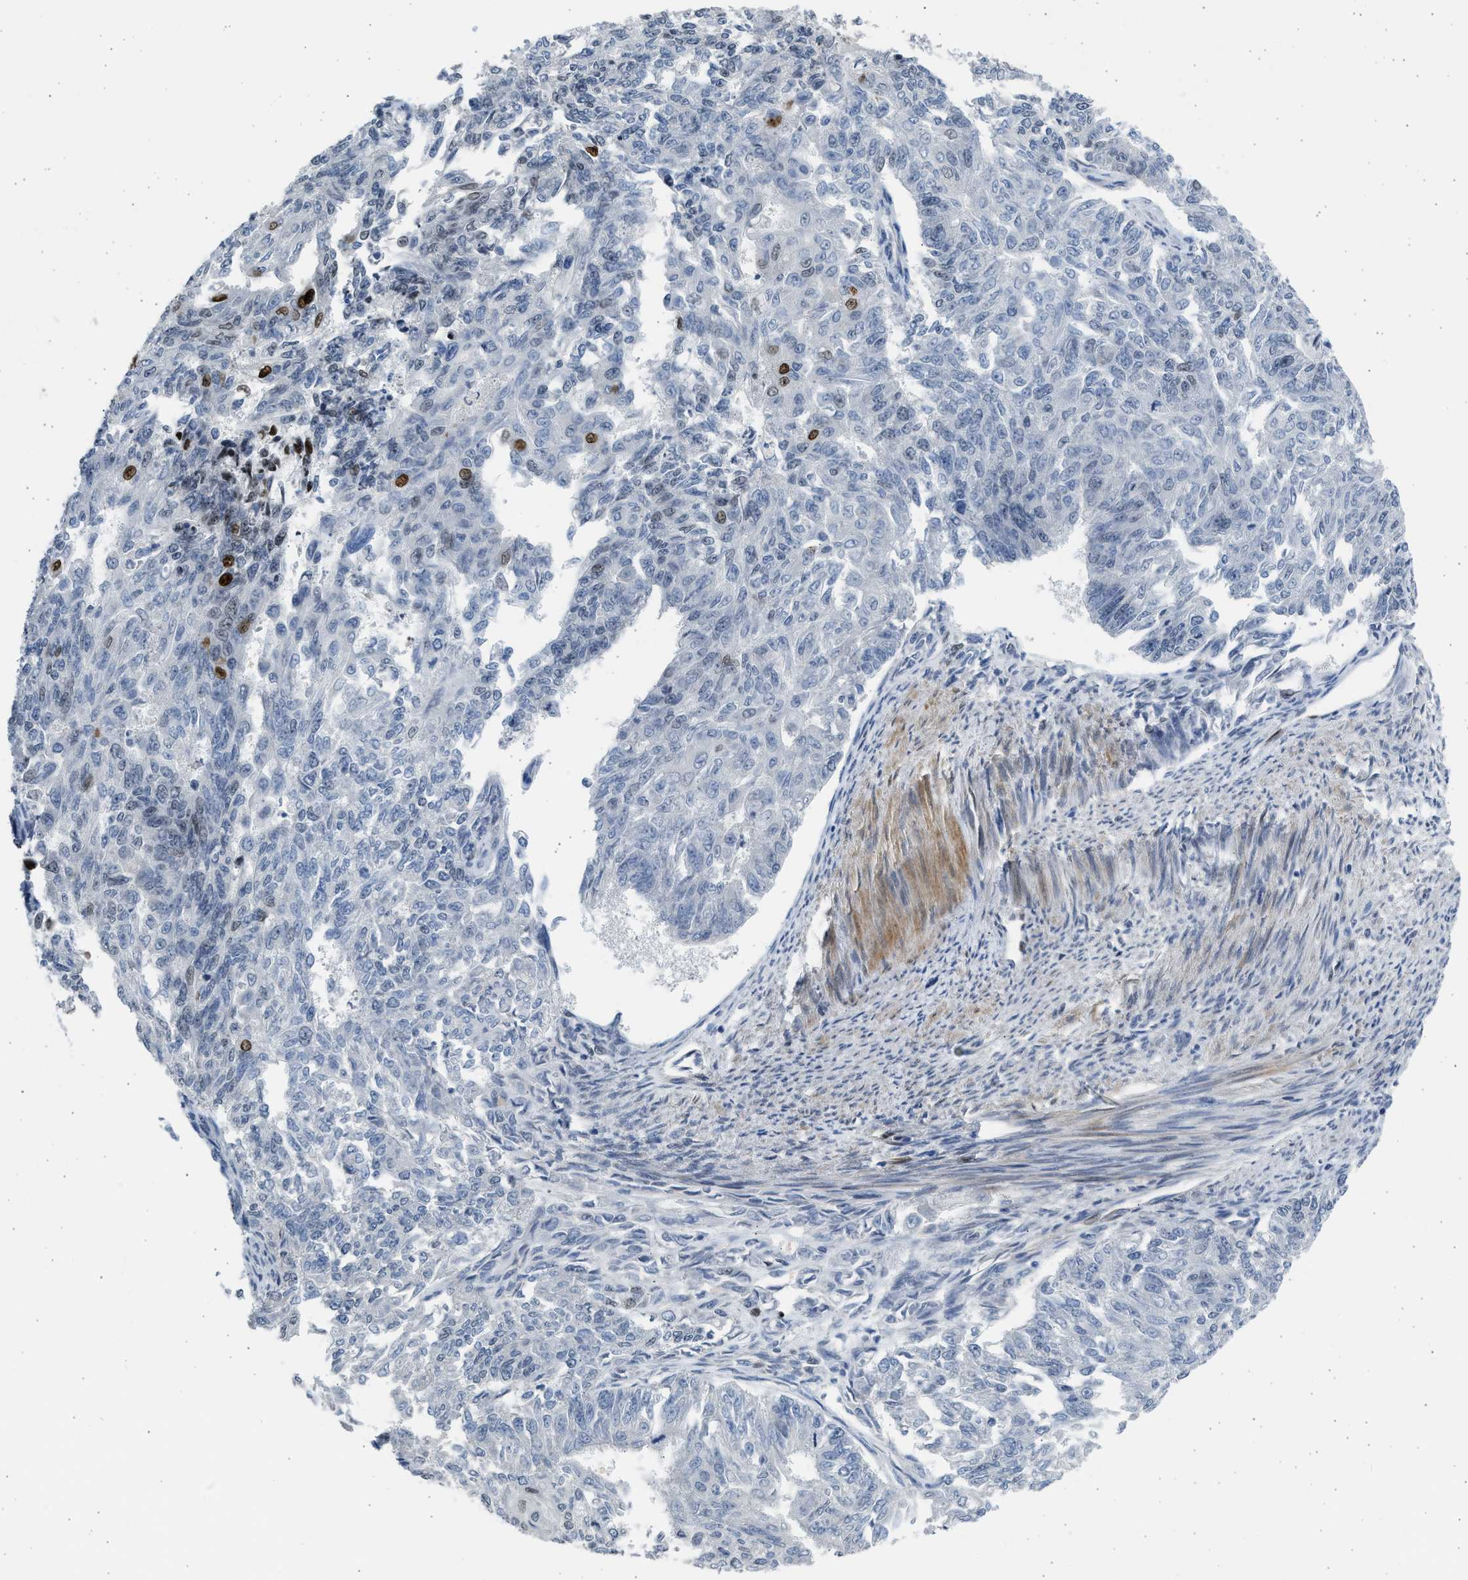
{"staining": {"intensity": "moderate", "quantity": "<25%", "location": "nuclear"}, "tissue": "endometrial cancer", "cell_type": "Tumor cells", "image_type": "cancer", "snomed": [{"axis": "morphology", "description": "Adenocarcinoma, NOS"}, {"axis": "topography", "description": "Endometrium"}], "caption": "Protein expression analysis of human endometrial adenocarcinoma reveals moderate nuclear expression in about <25% of tumor cells.", "gene": "HMGN3", "patient": {"sex": "female", "age": 32}}